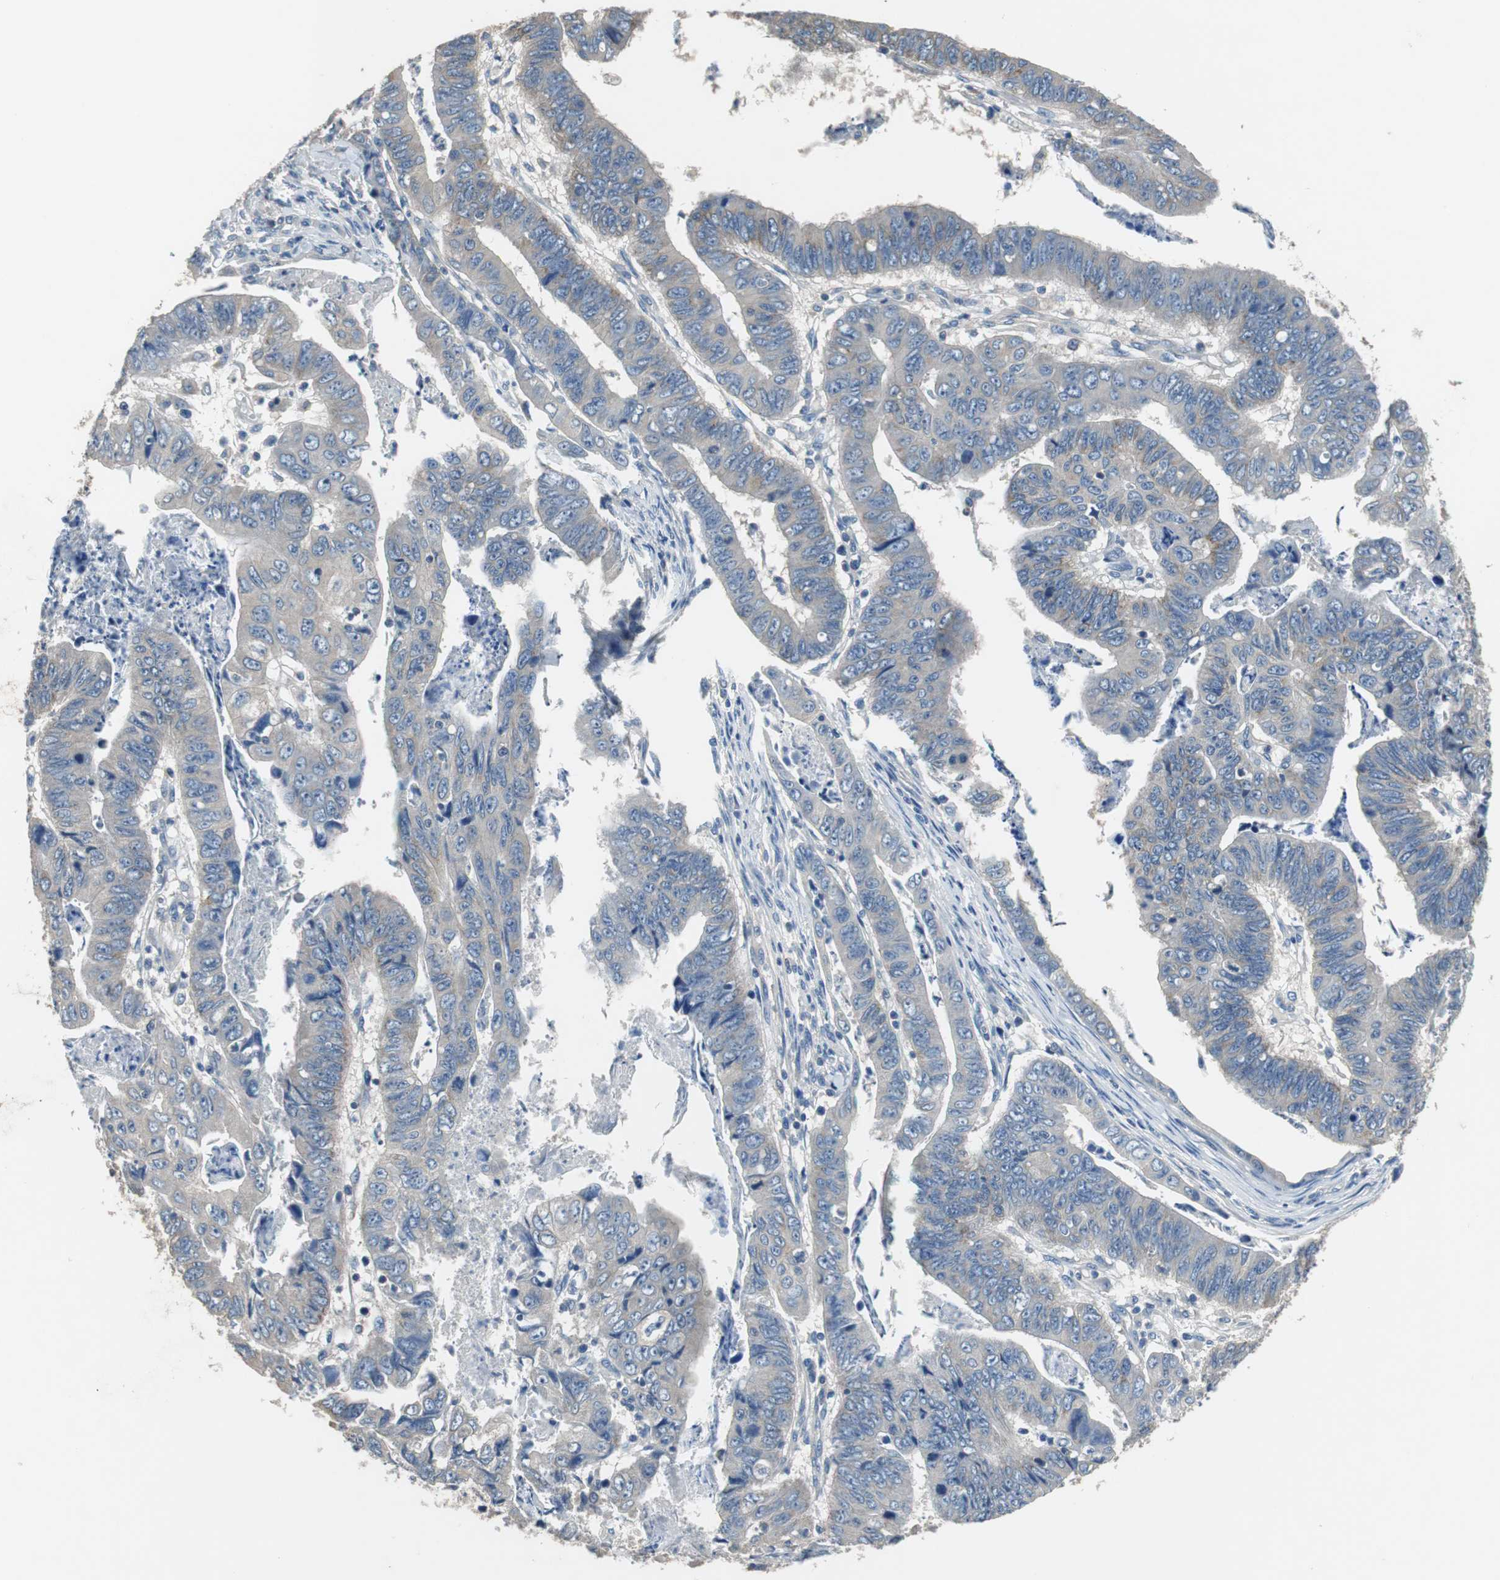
{"staining": {"intensity": "weak", "quantity": "<25%", "location": "cytoplasmic/membranous"}, "tissue": "stomach cancer", "cell_type": "Tumor cells", "image_type": "cancer", "snomed": [{"axis": "morphology", "description": "Adenocarcinoma, NOS"}, {"axis": "topography", "description": "Stomach, lower"}], "caption": "Immunohistochemistry image of stomach adenocarcinoma stained for a protein (brown), which shows no positivity in tumor cells. The staining is performed using DAB (3,3'-diaminobenzidine) brown chromogen with nuclei counter-stained in using hematoxylin.", "gene": "PRKCA", "patient": {"sex": "male", "age": 77}}